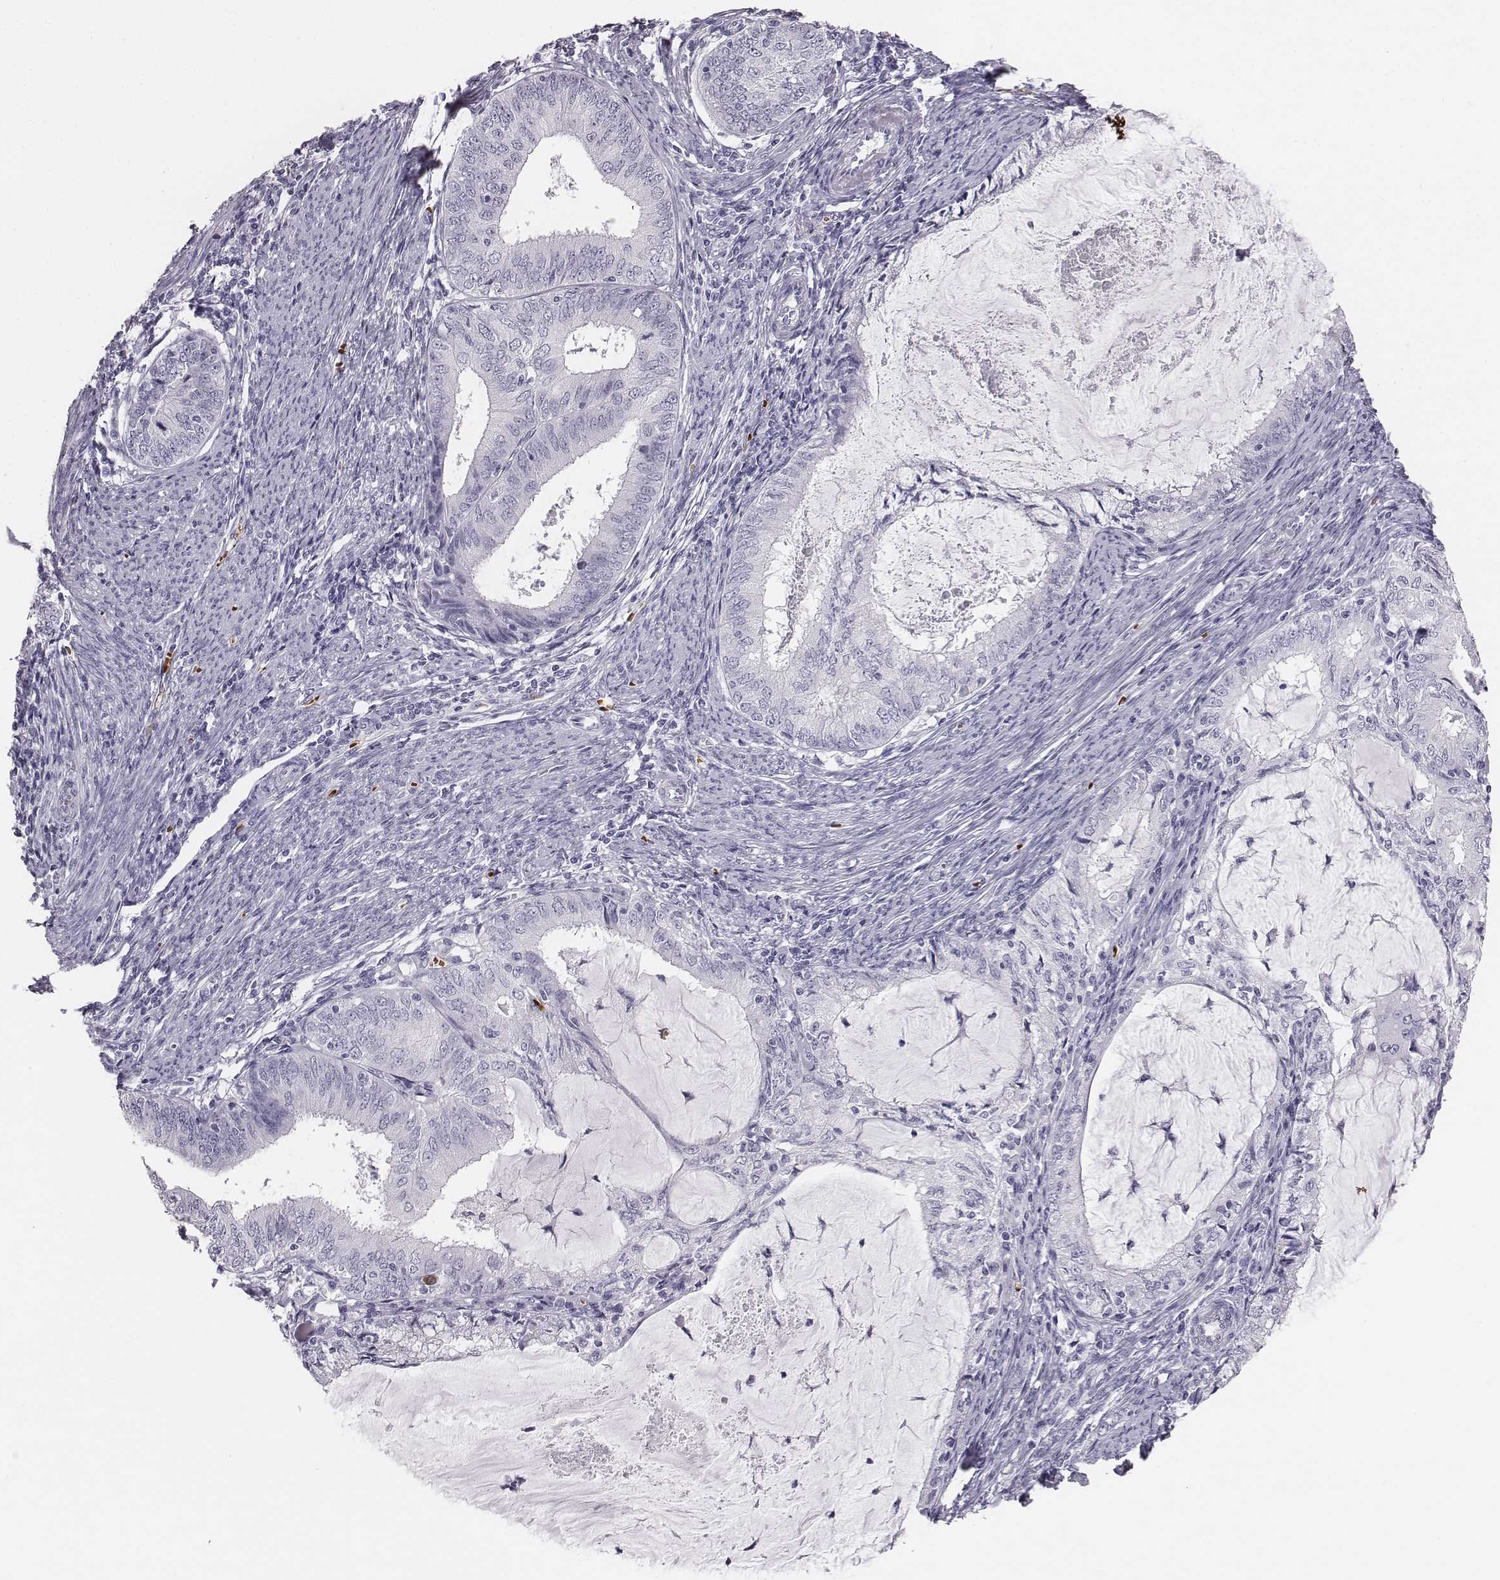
{"staining": {"intensity": "negative", "quantity": "none", "location": "none"}, "tissue": "endometrial cancer", "cell_type": "Tumor cells", "image_type": "cancer", "snomed": [{"axis": "morphology", "description": "Adenocarcinoma, NOS"}, {"axis": "topography", "description": "Endometrium"}], "caption": "This is an immunohistochemistry micrograph of endometrial adenocarcinoma. There is no staining in tumor cells.", "gene": "HBZ", "patient": {"sex": "female", "age": 57}}